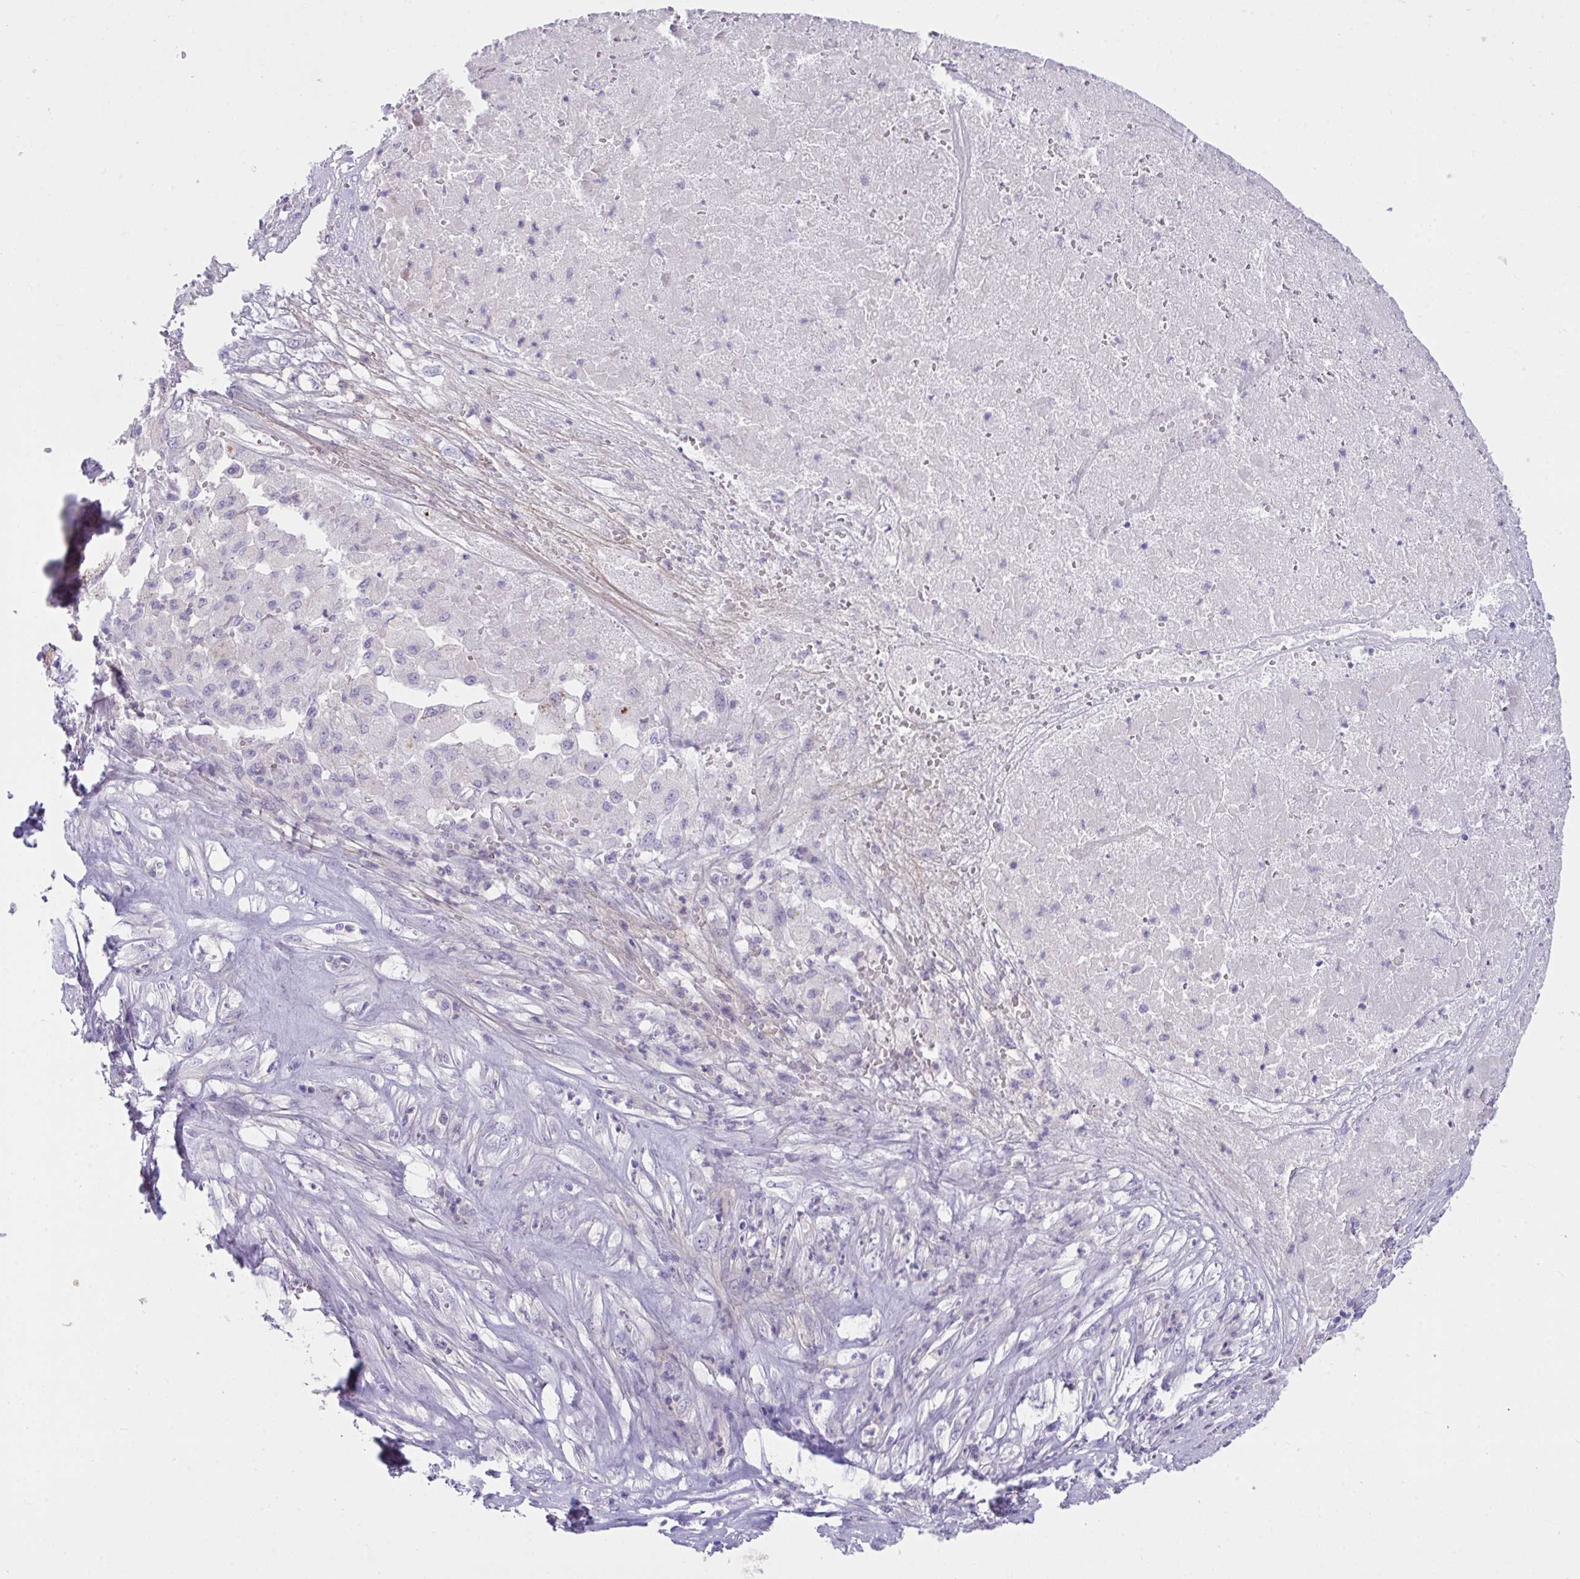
{"staining": {"intensity": "negative", "quantity": "none", "location": "none"}, "tissue": "pancreatic cancer", "cell_type": "Tumor cells", "image_type": "cancer", "snomed": [{"axis": "morphology", "description": "Adenocarcinoma, NOS"}, {"axis": "topography", "description": "Pancreas"}], "caption": "A high-resolution image shows immunohistochemistry staining of pancreatic adenocarcinoma, which shows no significant positivity in tumor cells.", "gene": "PIGZ", "patient": {"sex": "male", "age": 50}}